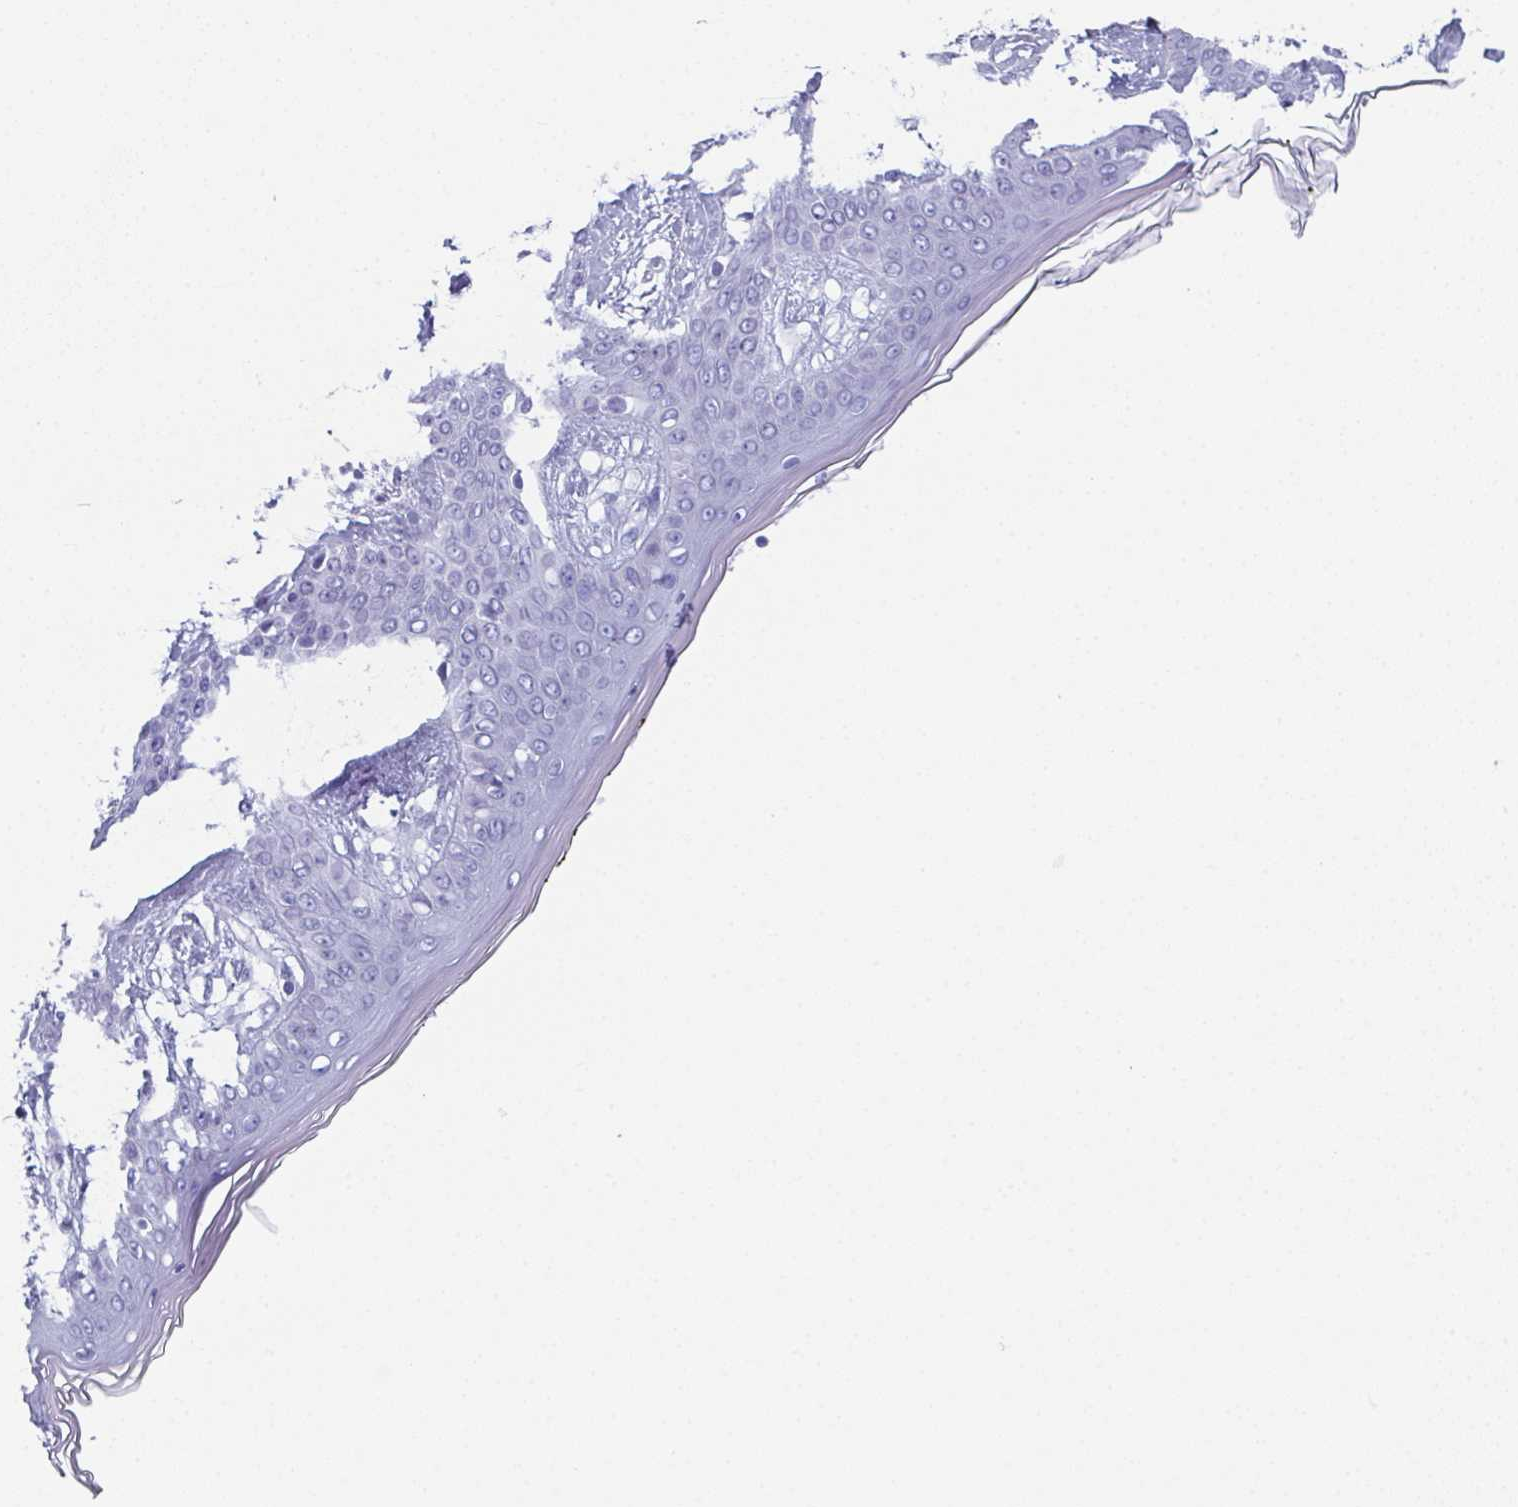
{"staining": {"intensity": "negative", "quantity": "none", "location": "none"}, "tissue": "skin", "cell_type": "Fibroblasts", "image_type": "normal", "snomed": [{"axis": "morphology", "description": "Normal tissue, NOS"}, {"axis": "topography", "description": "Skin"}], "caption": "Immunohistochemistry (IHC) image of benign skin: skin stained with DAB (3,3'-diaminobenzidine) shows no significant protein staining in fibroblasts.", "gene": "ENKUR", "patient": {"sex": "female", "age": 34}}